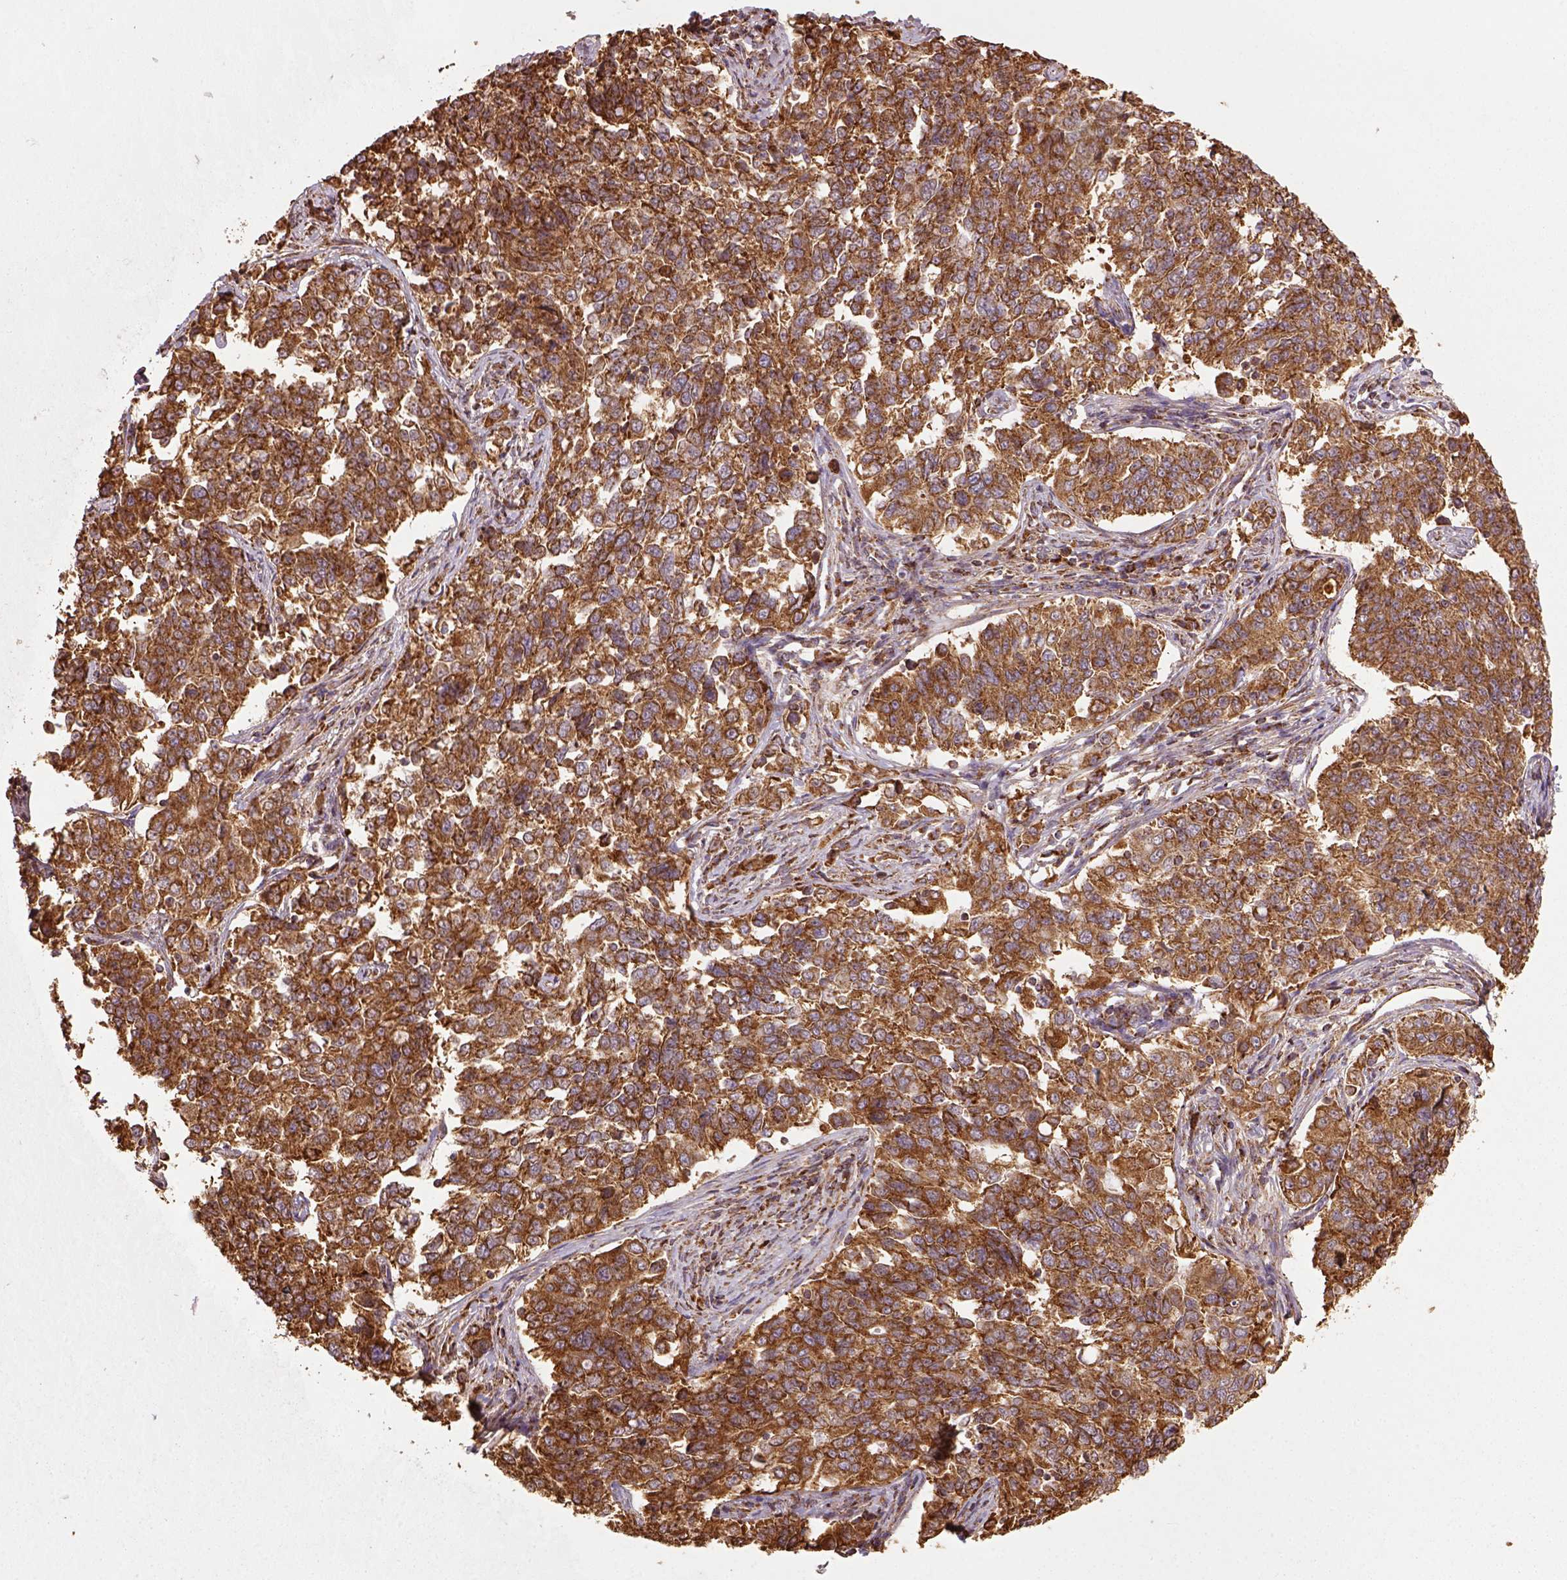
{"staining": {"intensity": "moderate", "quantity": ">75%", "location": "cytoplasmic/membranous"}, "tissue": "endometrial cancer", "cell_type": "Tumor cells", "image_type": "cancer", "snomed": [{"axis": "morphology", "description": "Adenocarcinoma, NOS"}, {"axis": "topography", "description": "Endometrium"}], "caption": "Protein expression analysis of human endometrial cancer (adenocarcinoma) reveals moderate cytoplasmic/membranous expression in about >75% of tumor cells.", "gene": "MAPK8IP3", "patient": {"sex": "female", "age": 43}}